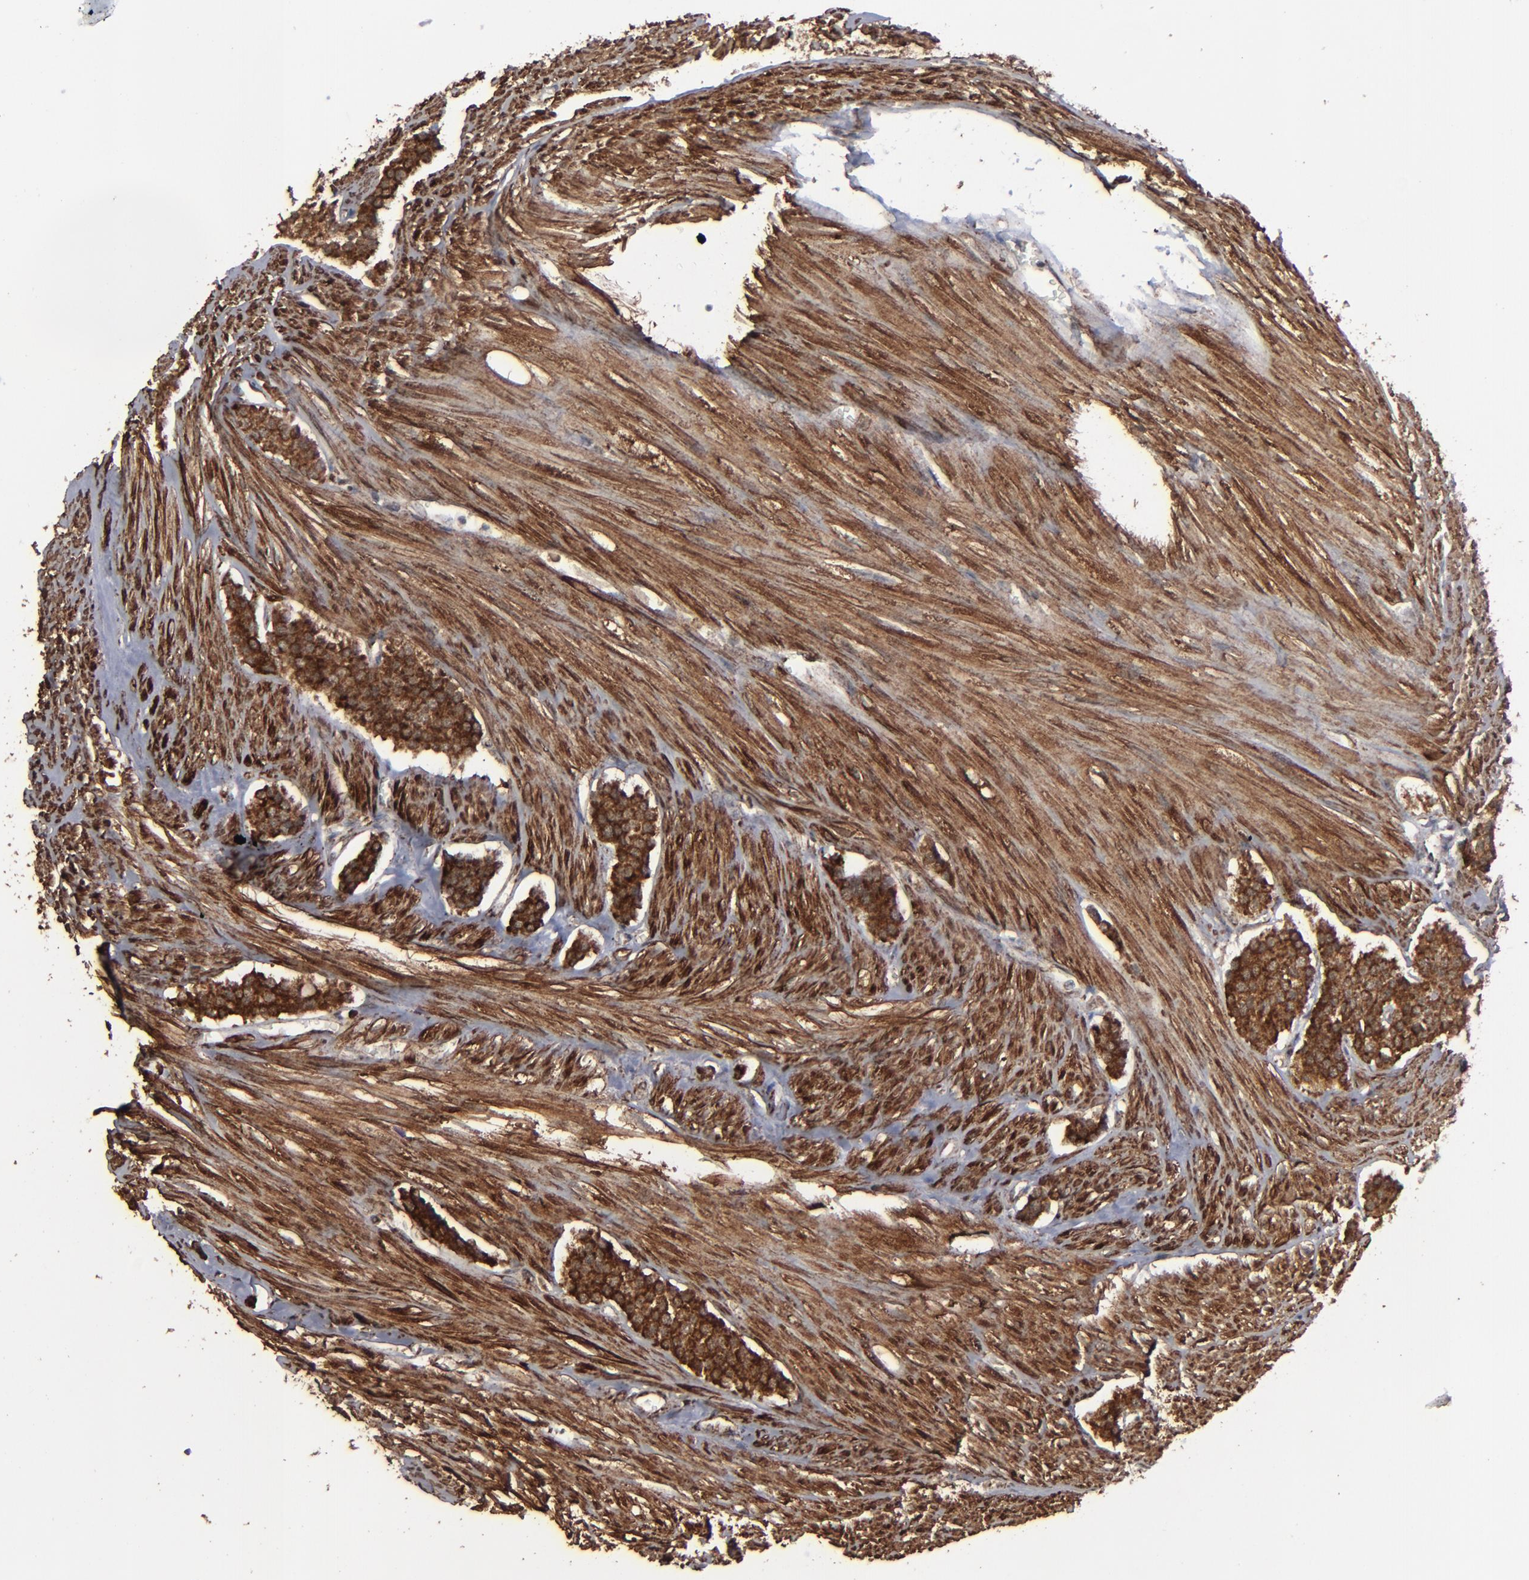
{"staining": {"intensity": "strong", "quantity": ">75%", "location": "cytoplasmic/membranous"}, "tissue": "carcinoid", "cell_type": "Tumor cells", "image_type": "cancer", "snomed": [{"axis": "morphology", "description": "Carcinoid, malignant, NOS"}, {"axis": "topography", "description": "Small intestine"}], "caption": "Protein staining by IHC reveals strong cytoplasmic/membranous positivity in about >75% of tumor cells in carcinoid (malignant).", "gene": "BNIP3", "patient": {"sex": "male", "age": 60}}